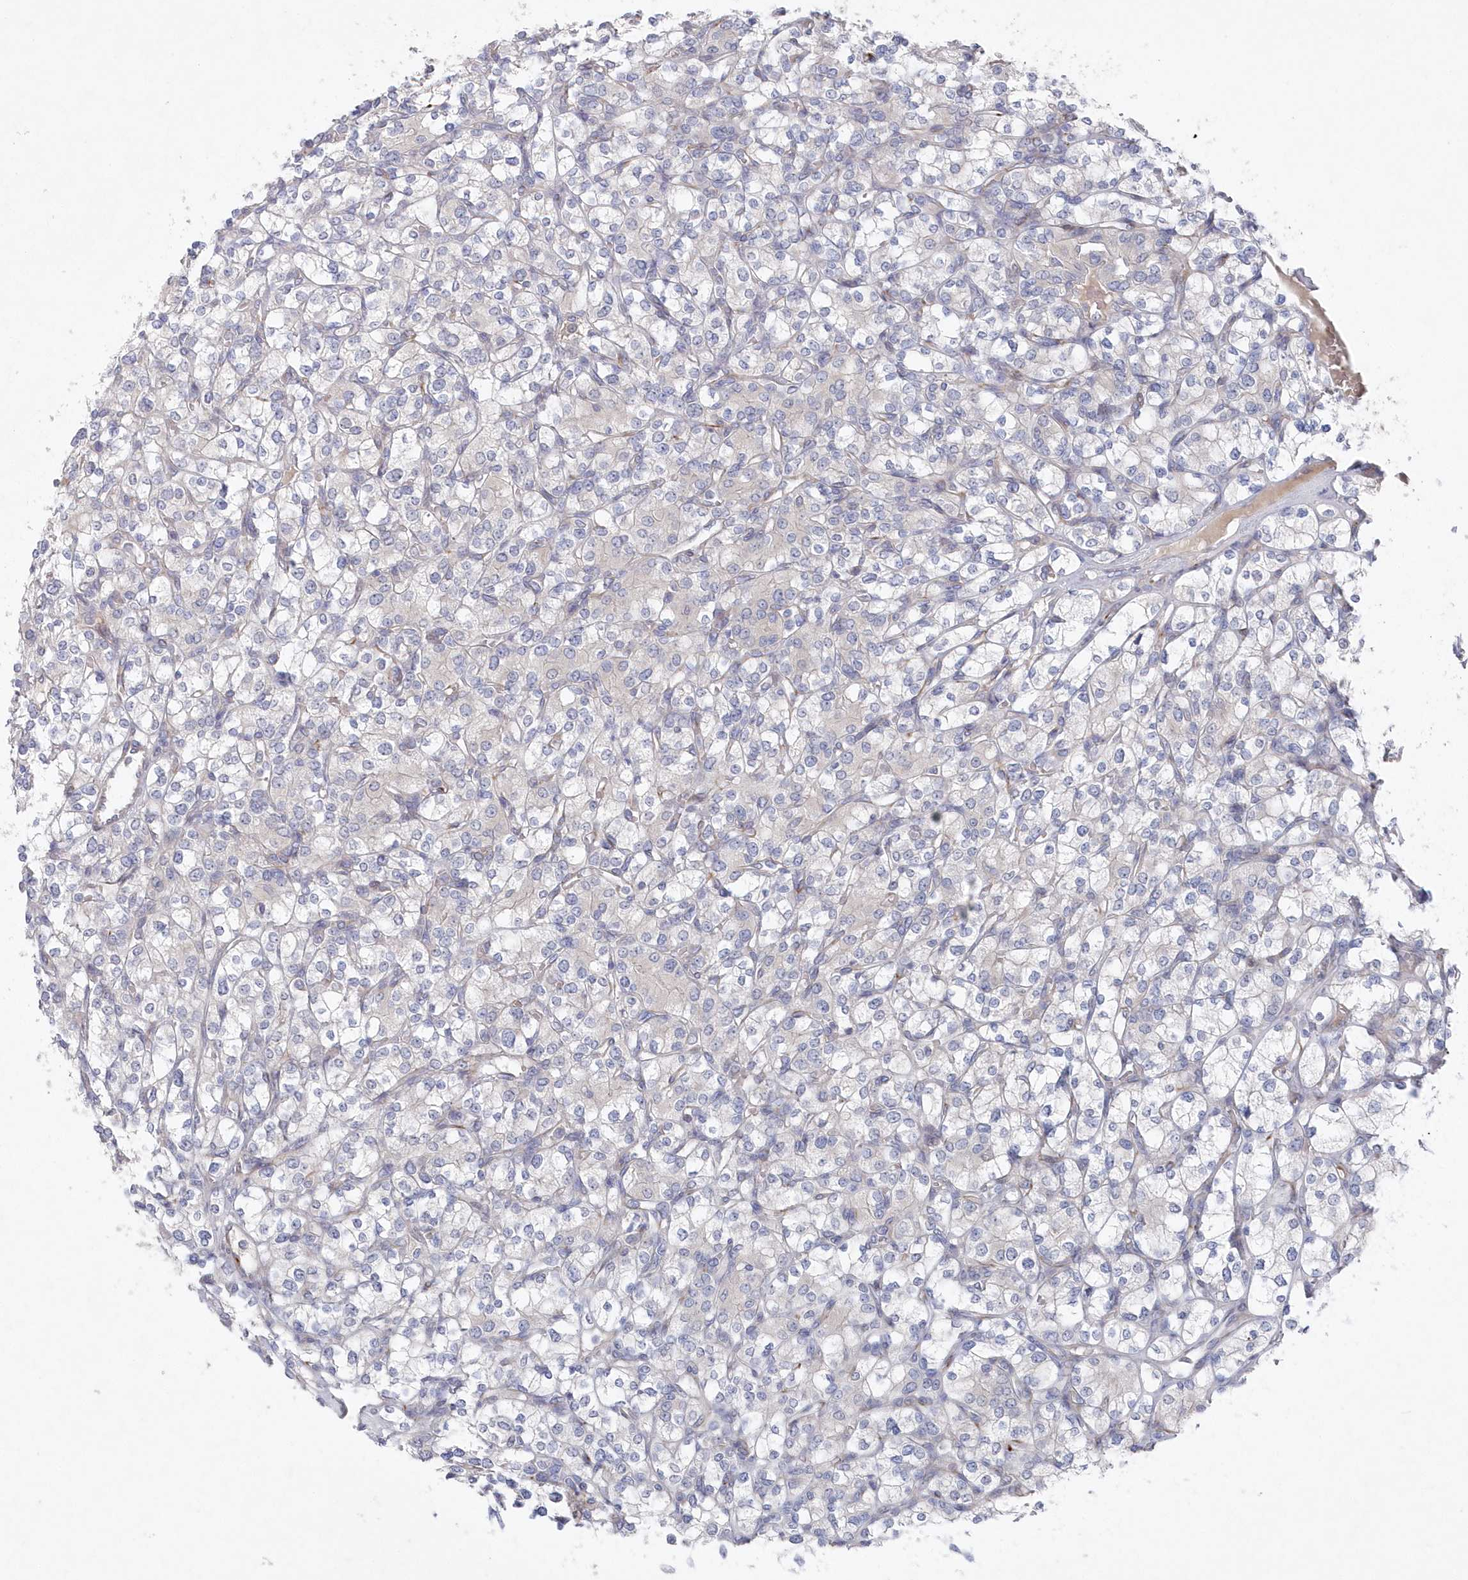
{"staining": {"intensity": "negative", "quantity": "none", "location": "none"}, "tissue": "renal cancer", "cell_type": "Tumor cells", "image_type": "cancer", "snomed": [{"axis": "morphology", "description": "Adenocarcinoma, NOS"}, {"axis": "topography", "description": "Kidney"}], "caption": "Histopathology image shows no protein positivity in tumor cells of renal cancer tissue. The staining is performed using DAB brown chromogen with nuclei counter-stained in using hematoxylin.", "gene": "KIAA1586", "patient": {"sex": "male", "age": 77}}